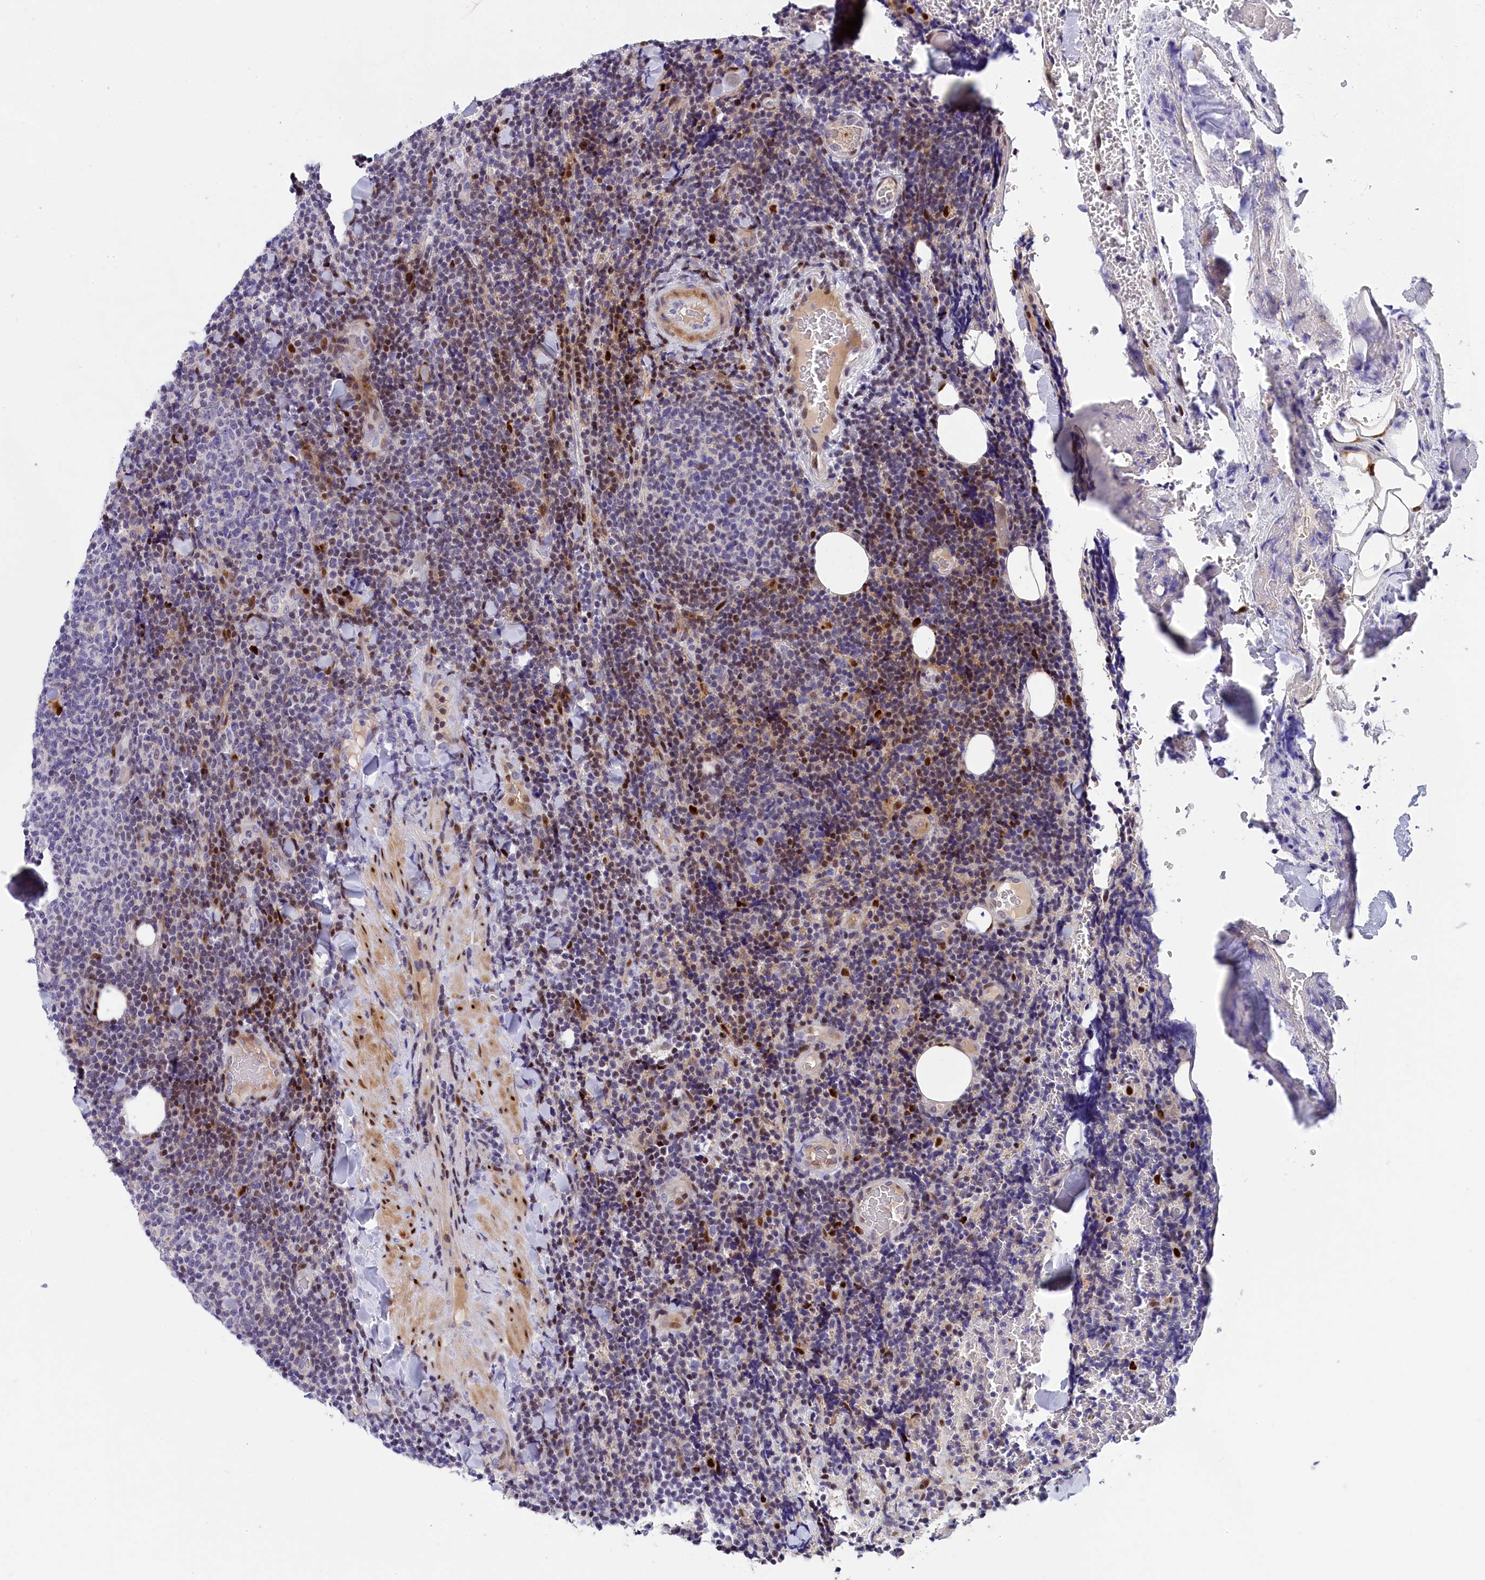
{"staining": {"intensity": "moderate", "quantity": "<25%", "location": "nuclear"}, "tissue": "lymphoma", "cell_type": "Tumor cells", "image_type": "cancer", "snomed": [{"axis": "morphology", "description": "Malignant lymphoma, non-Hodgkin's type, Low grade"}, {"axis": "topography", "description": "Lymph node"}], "caption": "IHC image of human malignant lymphoma, non-Hodgkin's type (low-grade) stained for a protein (brown), which displays low levels of moderate nuclear positivity in approximately <25% of tumor cells.", "gene": "NKPD1", "patient": {"sex": "male", "age": 66}}